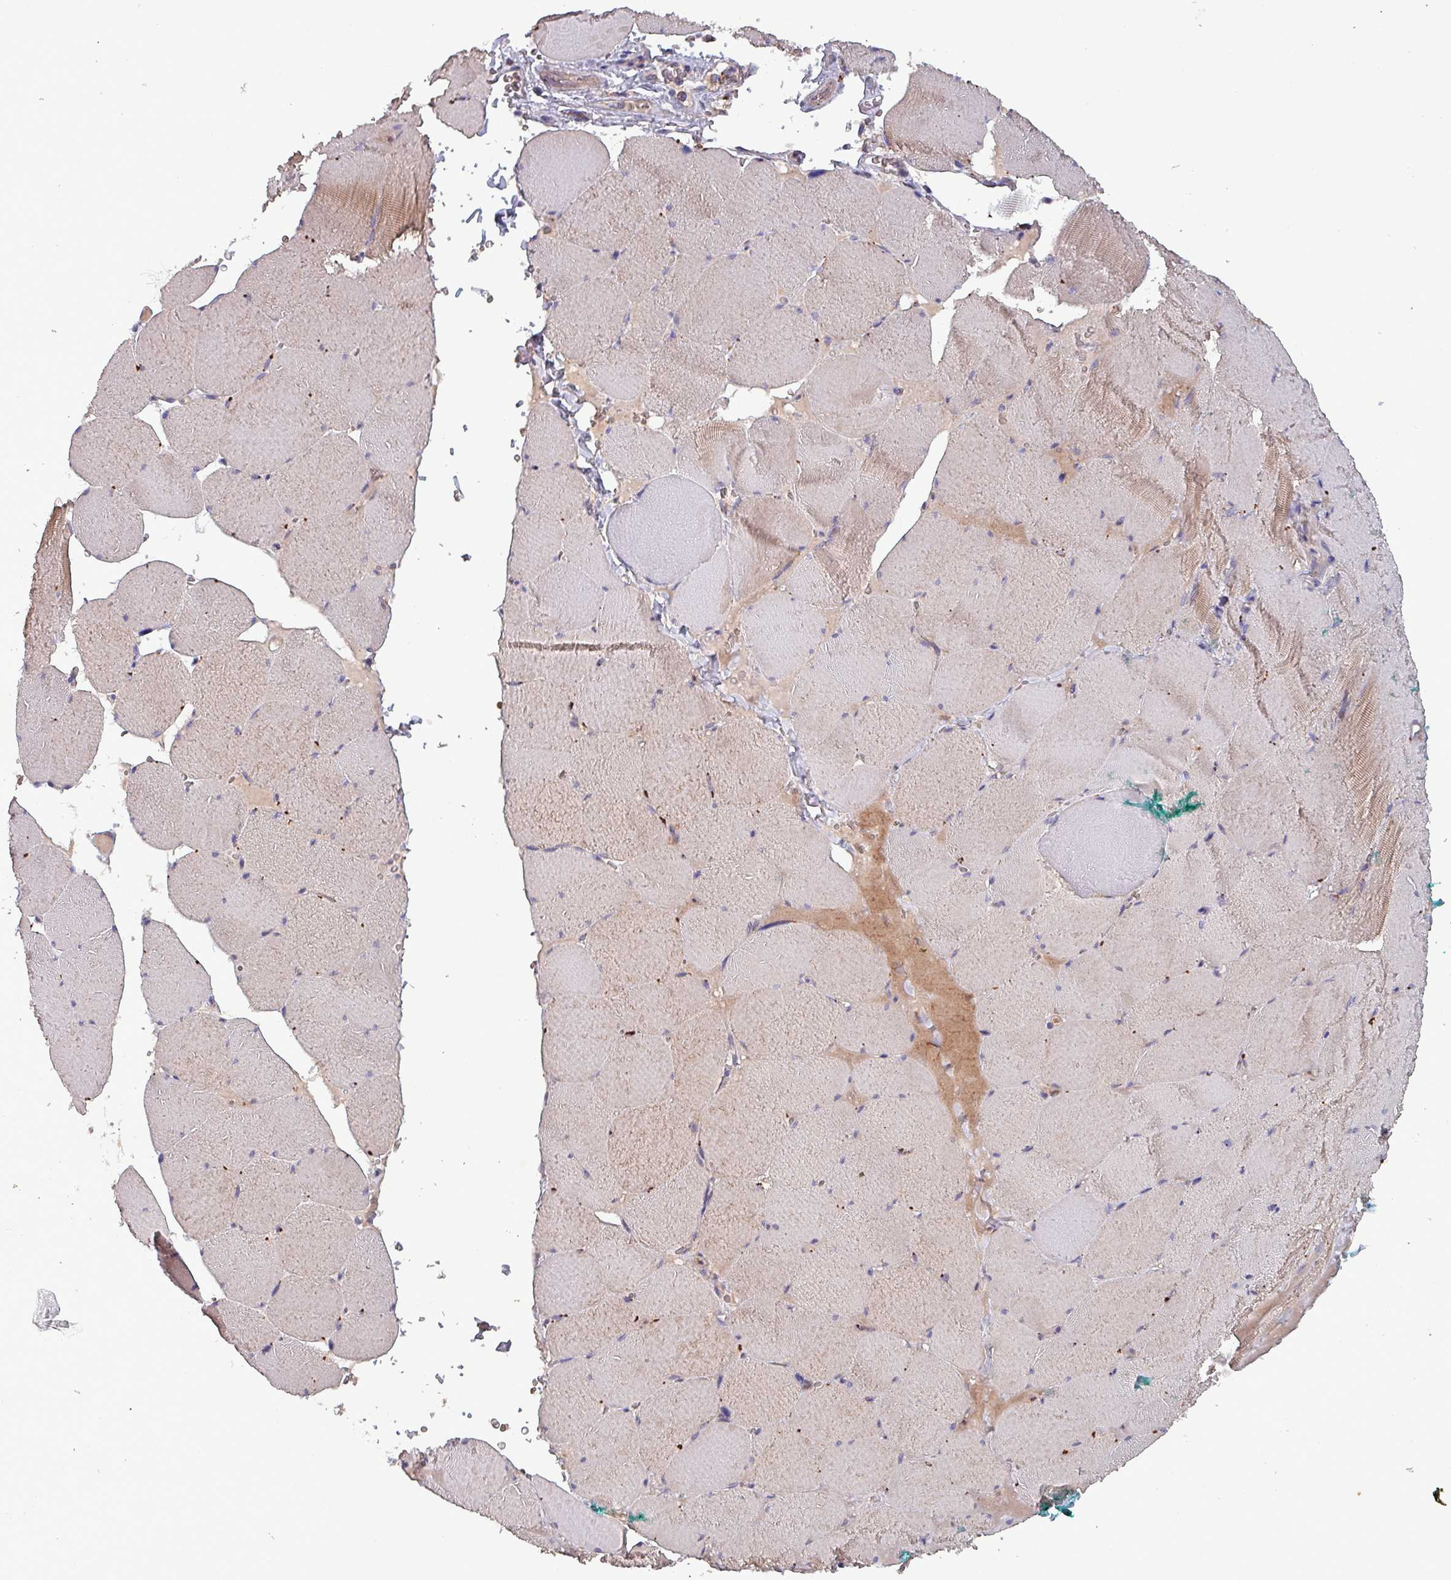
{"staining": {"intensity": "moderate", "quantity": "25%-75%", "location": "cytoplasmic/membranous"}, "tissue": "skeletal muscle", "cell_type": "Myocytes", "image_type": "normal", "snomed": [{"axis": "morphology", "description": "Normal tissue, NOS"}, {"axis": "topography", "description": "Skeletal muscle"}, {"axis": "topography", "description": "Head-Neck"}], "caption": "Immunohistochemistry (IHC) histopathology image of unremarkable skeletal muscle stained for a protein (brown), which displays medium levels of moderate cytoplasmic/membranous staining in about 25%-75% of myocytes.", "gene": "ZNF322", "patient": {"sex": "male", "age": 66}}